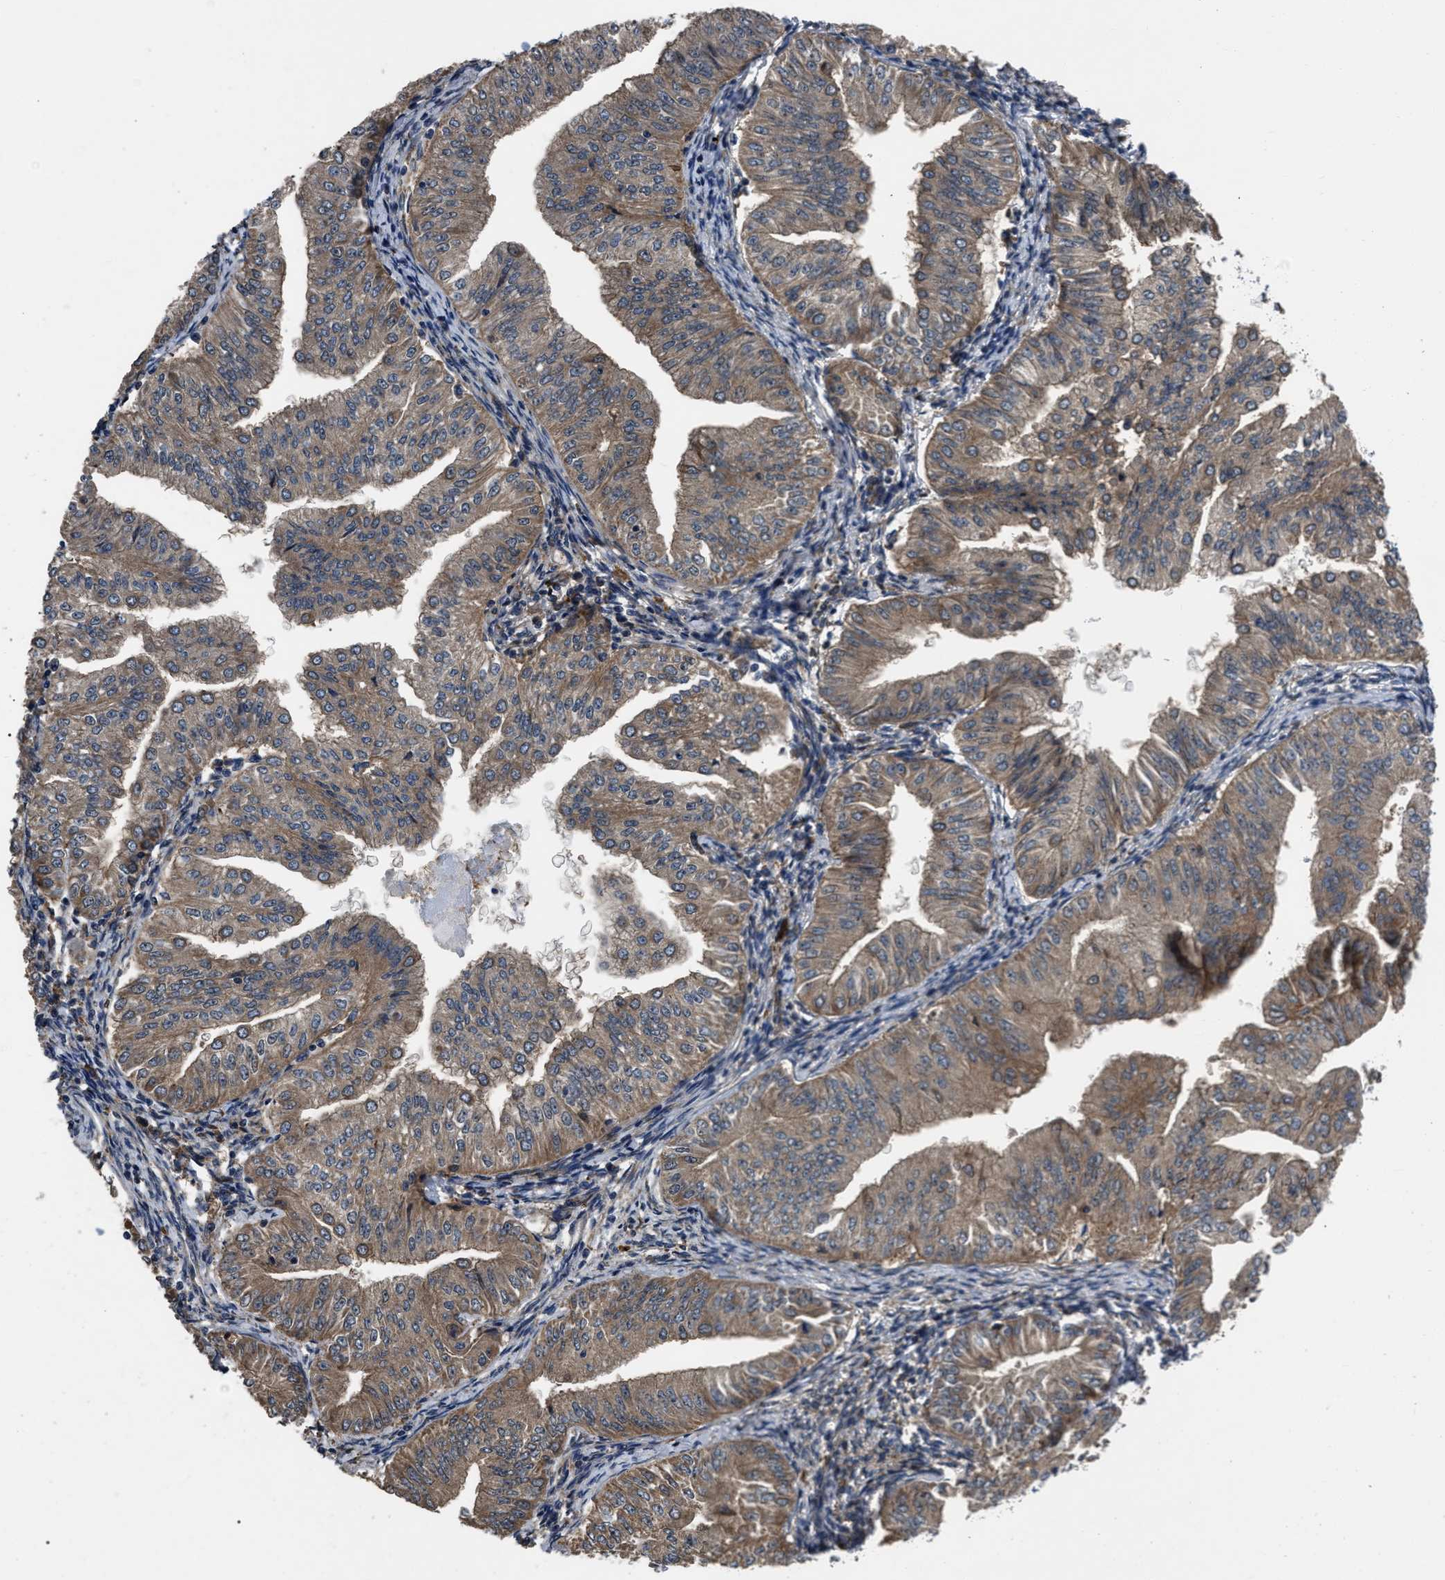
{"staining": {"intensity": "weak", "quantity": ">75%", "location": "cytoplasmic/membranous"}, "tissue": "endometrial cancer", "cell_type": "Tumor cells", "image_type": "cancer", "snomed": [{"axis": "morphology", "description": "Normal tissue, NOS"}, {"axis": "morphology", "description": "Adenocarcinoma, NOS"}, {"axis": "topography", "description": "Endometrium"}], "caption": "Human adenocarcinoma (endometrial) stained with a brown dye reveals weak cytoplasmic/membranous positive staining in approximately >75% of tumor cells.", "gene": "PPWD1", "patient": {"sex": "female", "age": 53}}